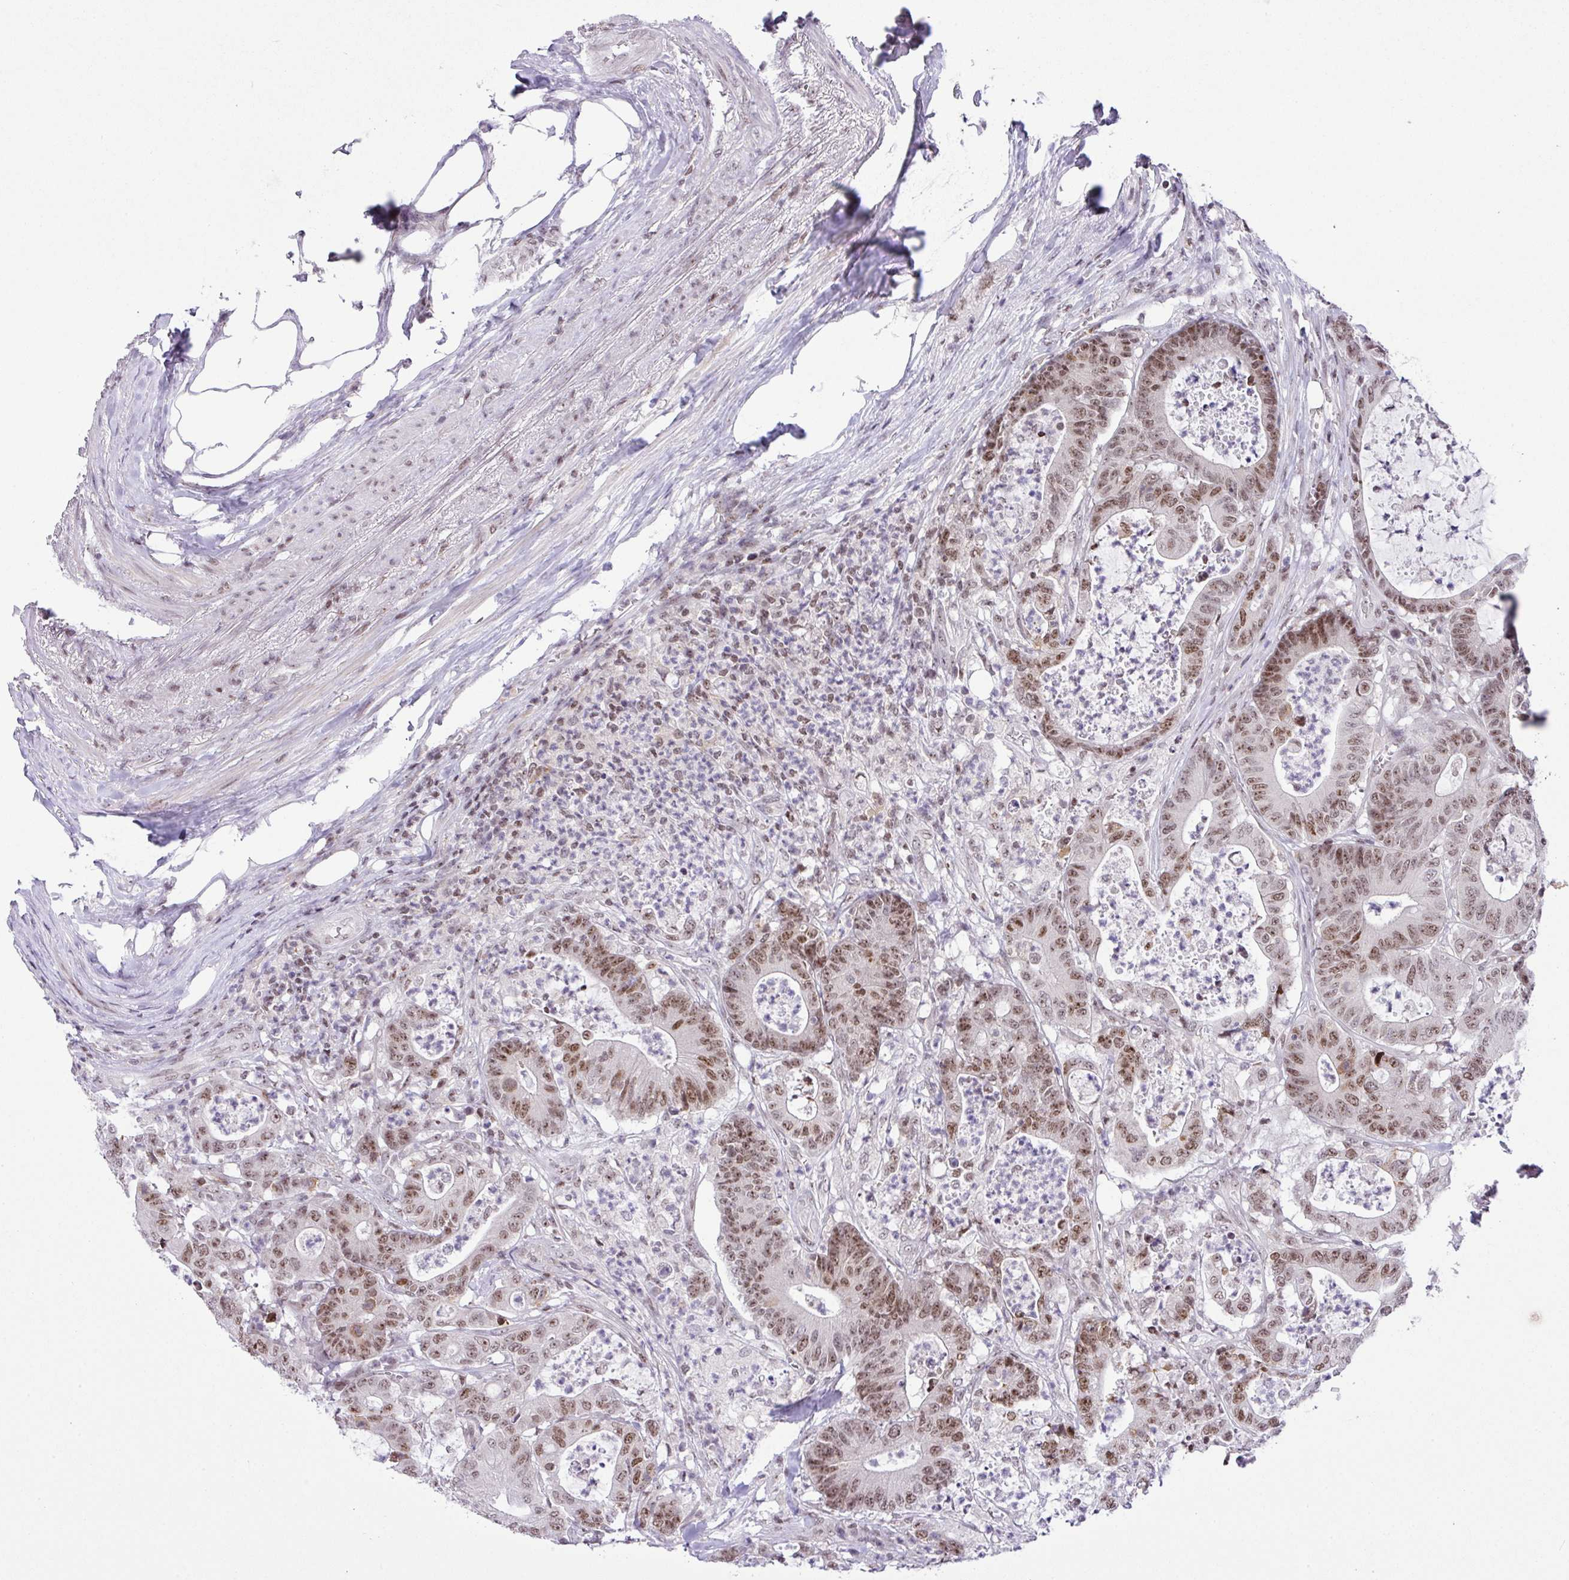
{"staining": {"intensity": "moderate", "quantity": ">75%", "location": "nuclear"}, "tissue": "colorectal cancer", "cell_type": "Tumor cells", "image_type": "cancer", "snomed": [{"axis": "morphology", "description": "Adenocarcinoma, NOS"}, {"axis": "topography", "description": "Colon"}], "caption": "Immunohistochemistry (DAB (3,3'-diaminobenzidine)) staining of colorectal adenocarcinoma shows moderate nuclear protein expression in approximately >75% of tumor cells.", "gene": "CCDC137", "patient": {"sex": "female", "age": 84}}